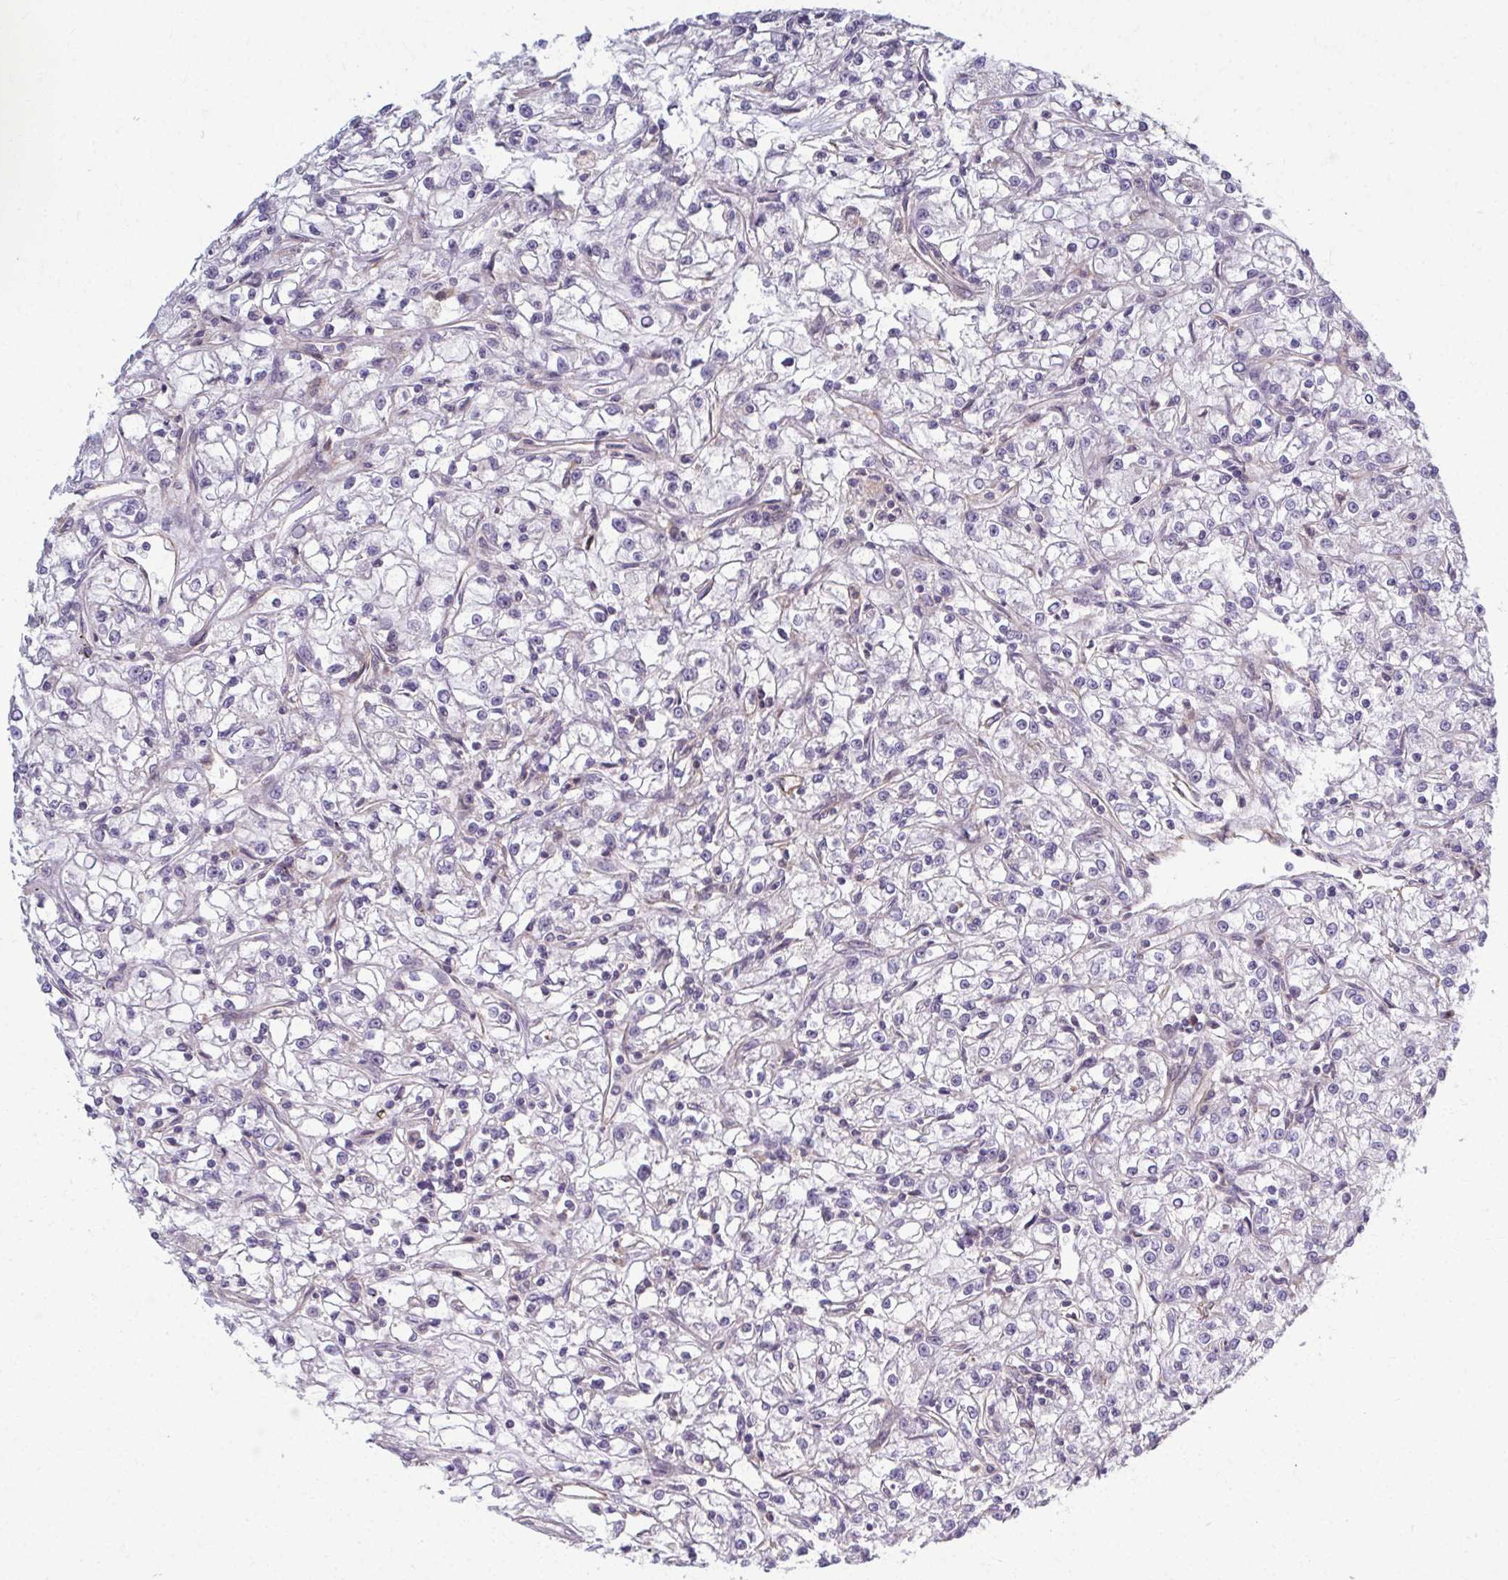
{"staining": {"intensity": "negative", "quantity": "none", "location": "none"}, "tissue": "renal cancer", "cell_type": "Tumor cells", "image_type": "cancer", "snomed": [{"axis": "morphology", "description": "Adenocarcinoma, NOS"}, {"axis": "topography", "description": "Kidney"}], "caption": "Adenocarcinoma (renal) stained for a protein using IHC shows no expression tumor cells.", "gene": "EID2B", "patient": {"sex": "female", "age": 59}}